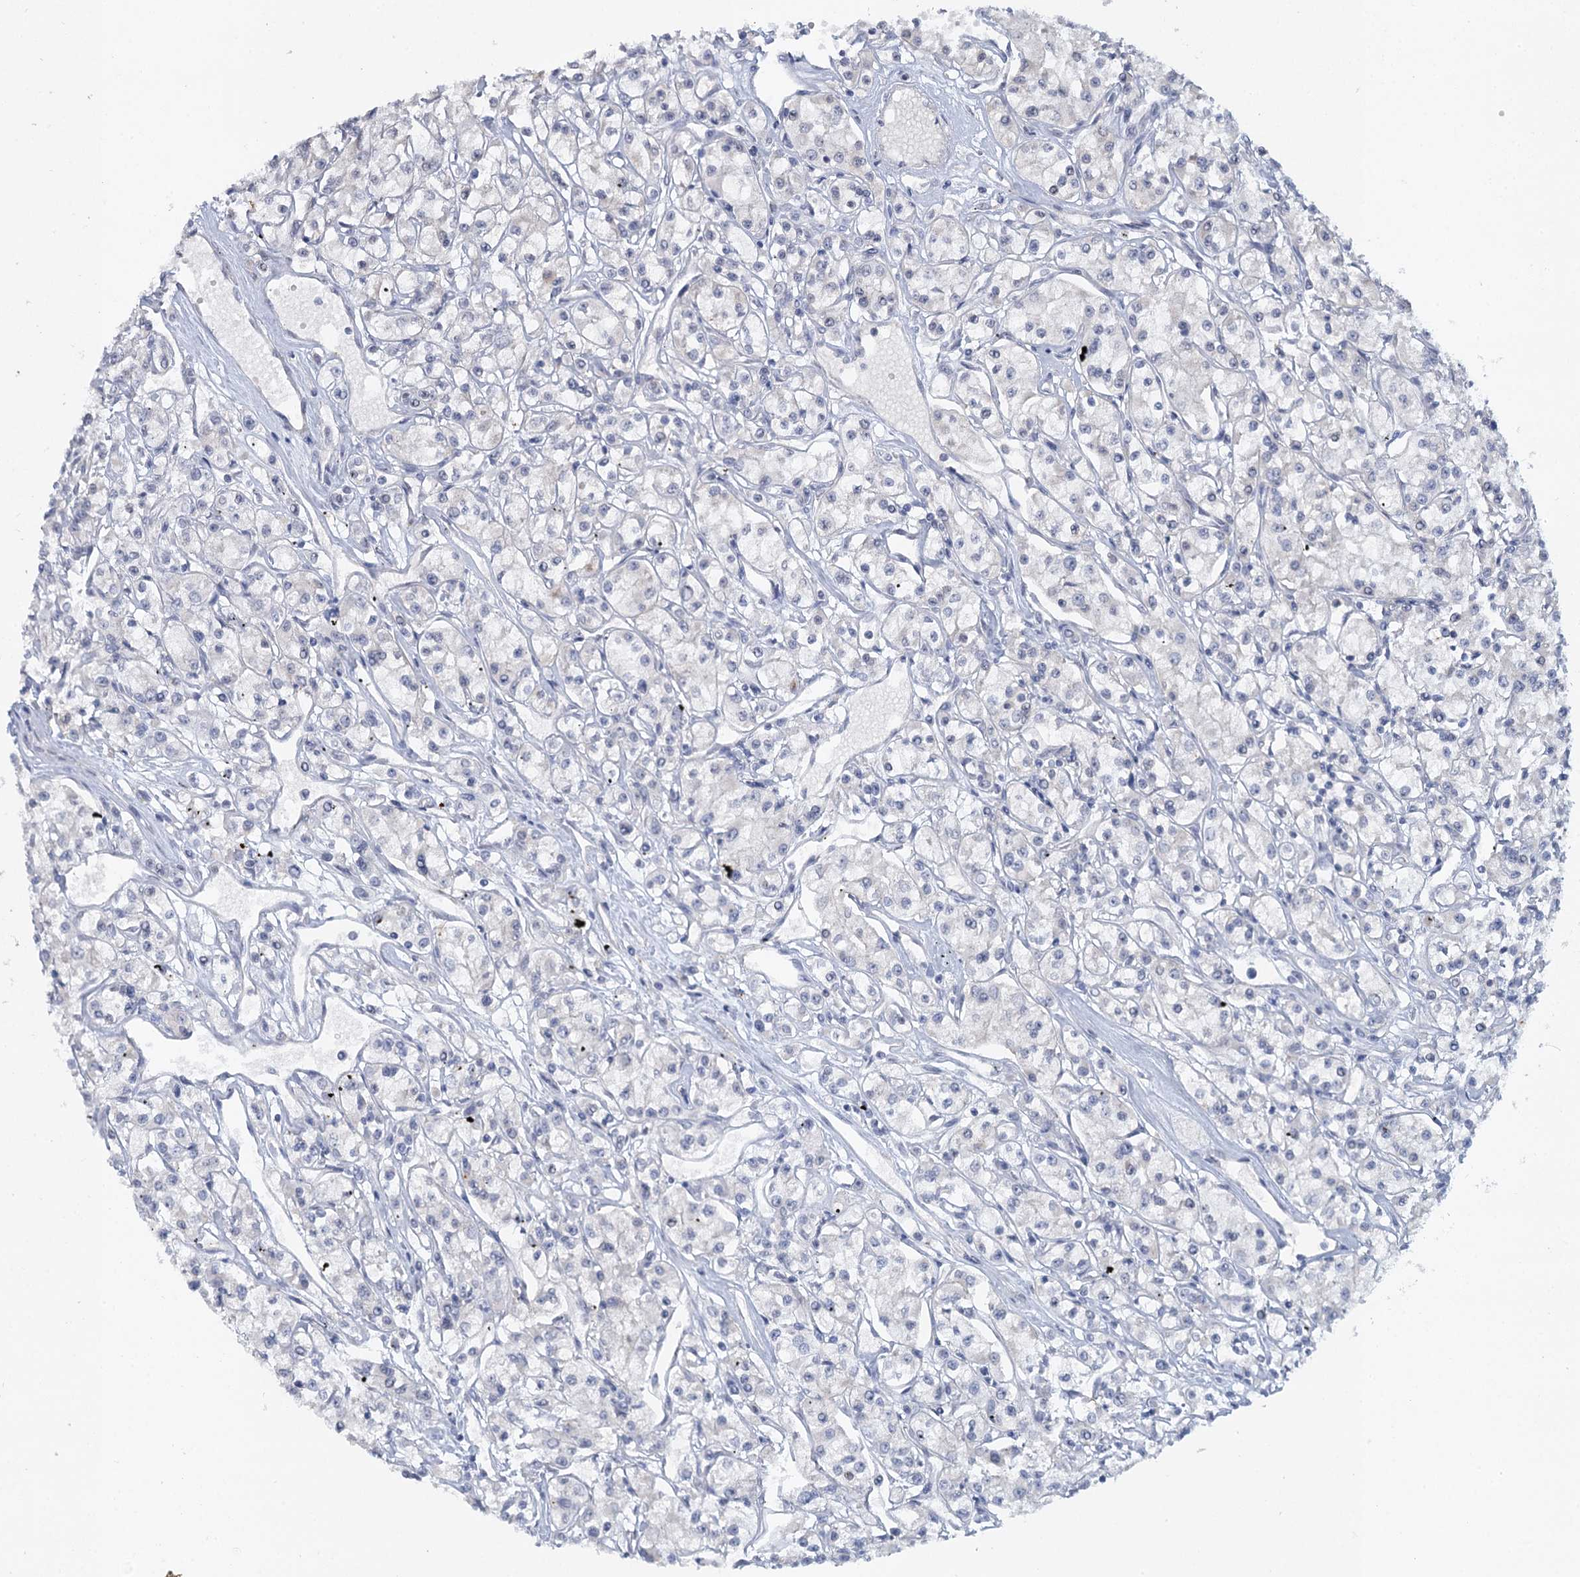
{"staining": {"intensity": "weak", "quantity": "<25%", "location": "cytoplasmic/membranous"}, "tissue": "renal cancer", "cell_type": "Tumor cells", "image_type": "cancer", "snomed": [{"axis": "morphology", "description": "Adenocarcinoma, NOS"}, {"axis": "topography", "description": "Kidney"}], "caption": "High magnification brightfield microscopy of renal cancer (adenocarcinoma) stained with DAB (3,3'-diaminobenzidine) (brown) and counterstained with hematoxylin (blue): tumor cells show no significant positivity.", "gene": "MYO7B", "patient": {"sex": "female", "age": 59}}